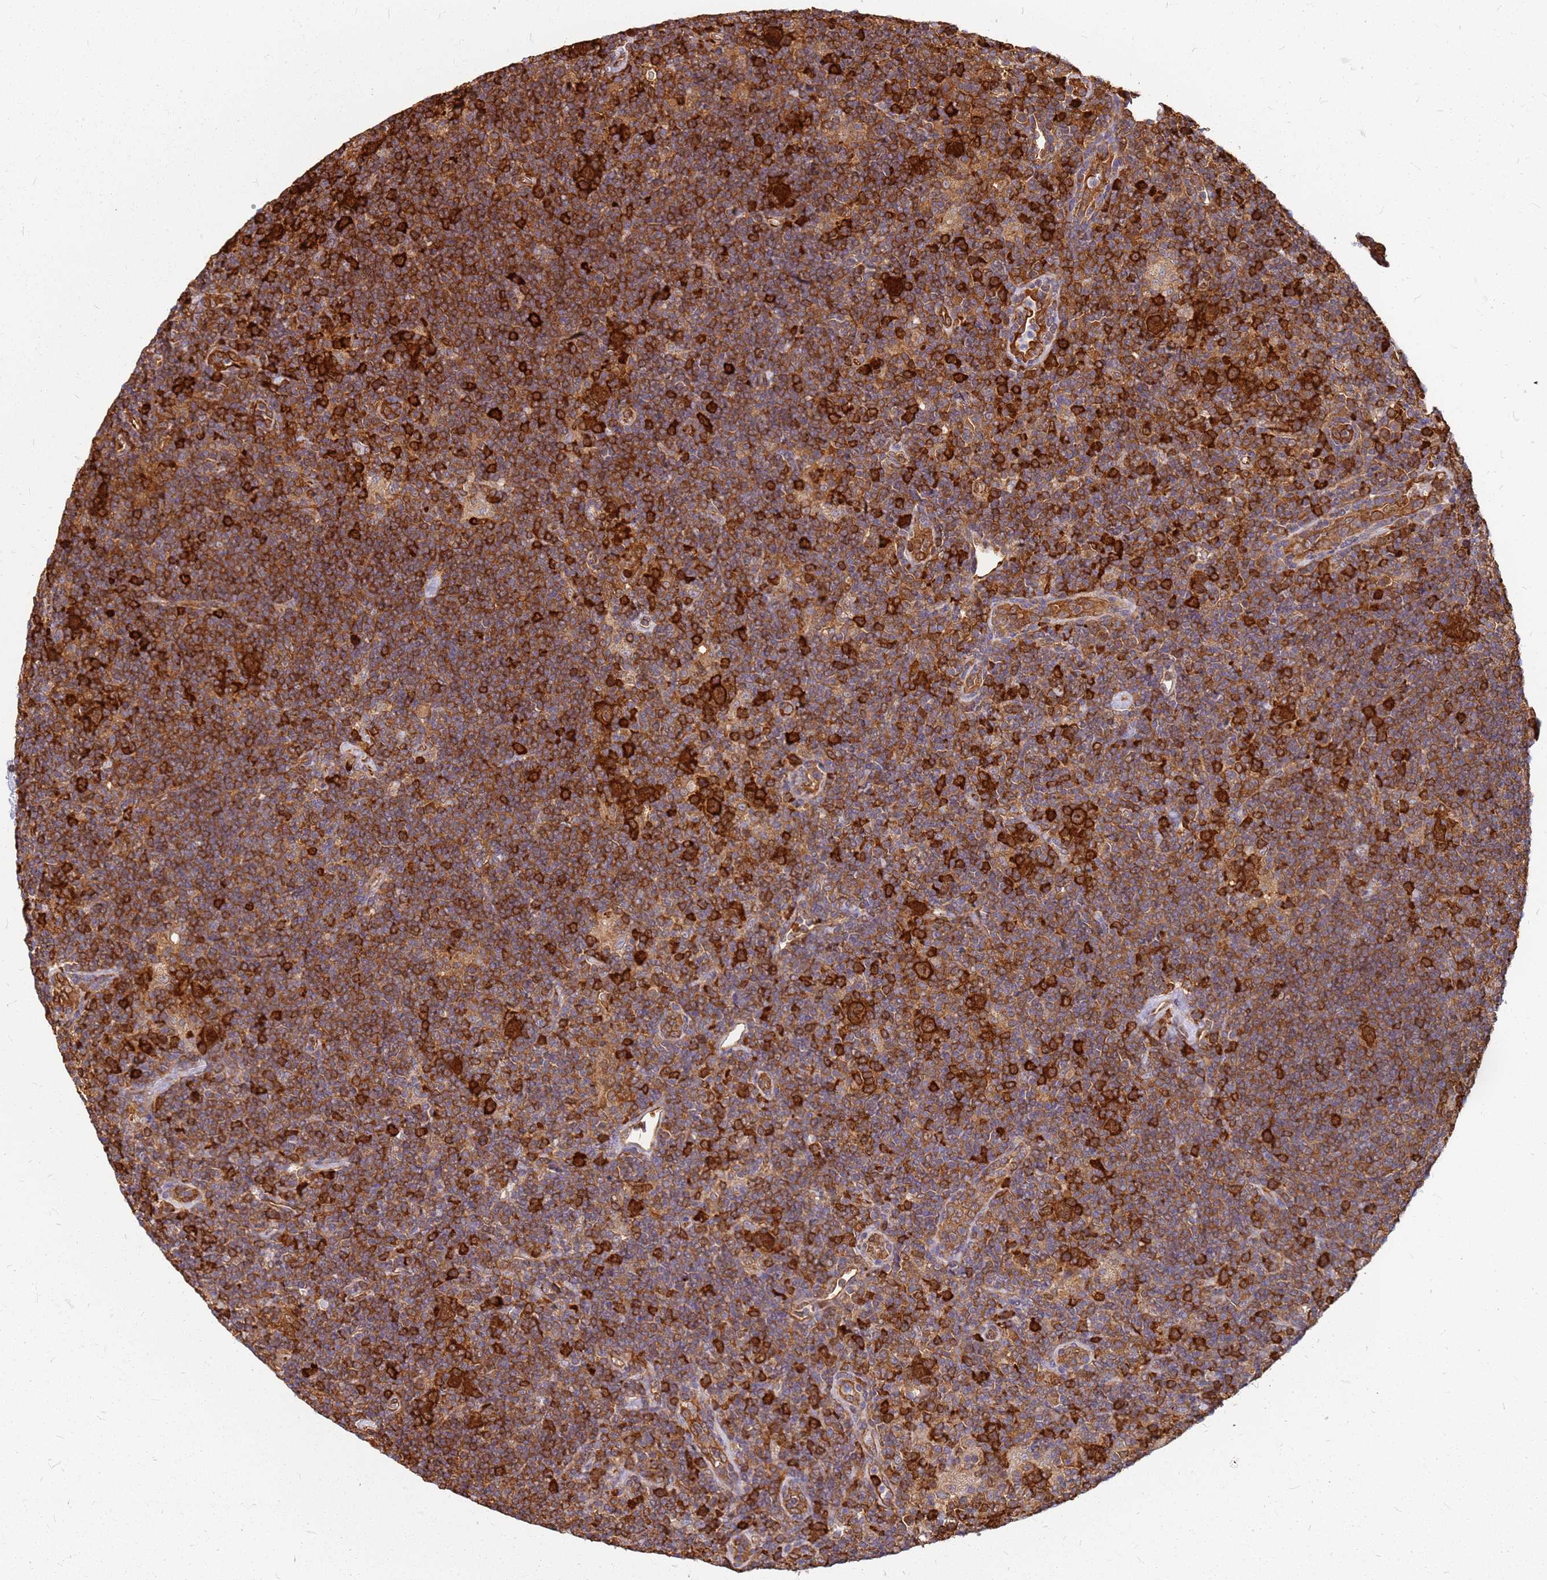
{"staining": {"intensity": "moderate", "quantity": ">75%", "location": "cytoplasmic/membranous"}, "tissue": "lymphoma", "cell_type": "Tumor cells", "image_type": "cancer", "snomed": [{"axis": "morphology", "description": "Hodgkin's disease, NOS"}, {"axis": "topography", "description": "Lymph node"}], "caption": "Immunohistochemistry histopathology image of neoplastic tissue: lymphoma stained using immunohistochemistry displays medium levels of moderate protein expression localized specifically in the cytoplasmic/membranous of tumor cells, appearing as a cytoplasmic/membranous brown color.", "gene": "HDX", "patient": {"sex": "female", "age": 57}}